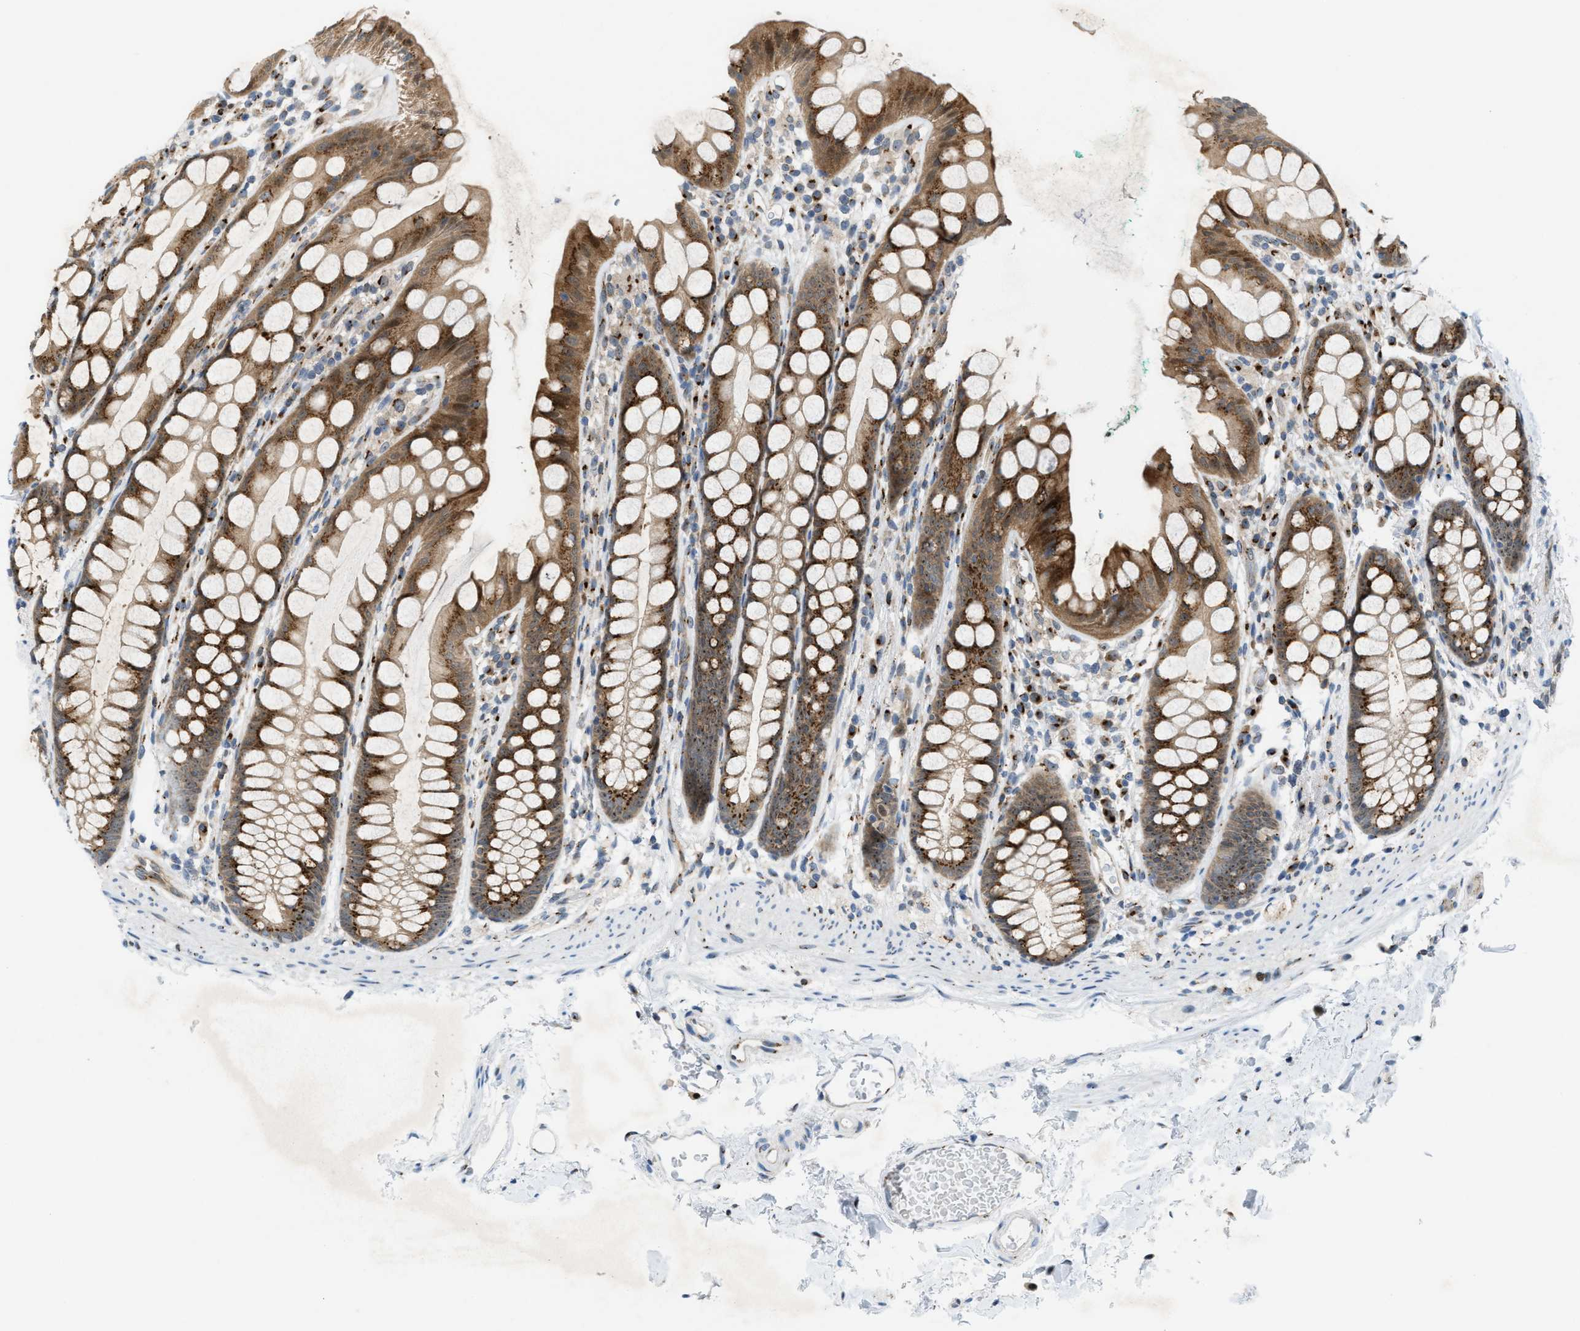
{"staining": {"intensity": "moderate", "quantity": ">75%", "location": "cytoplasmic/membranous"}, "tissue": "rectum", "cell_type": "Glandular cells", "image_type": "normal", "snomed": [{"axis": "morphology", "description": "Normal tissue, NOS"}, {"axis": "topography", "description": "Rectum"}], "caption": "Normal rectum exhibits moderate cytoplasmic/membranous positivity in approximately >75% of glandular cells (brown staining indicates protein expression, while blue staining denotes nuclei)..", "gene": "SLC38A10", "patient": {"sex": "female", "age": 65}}